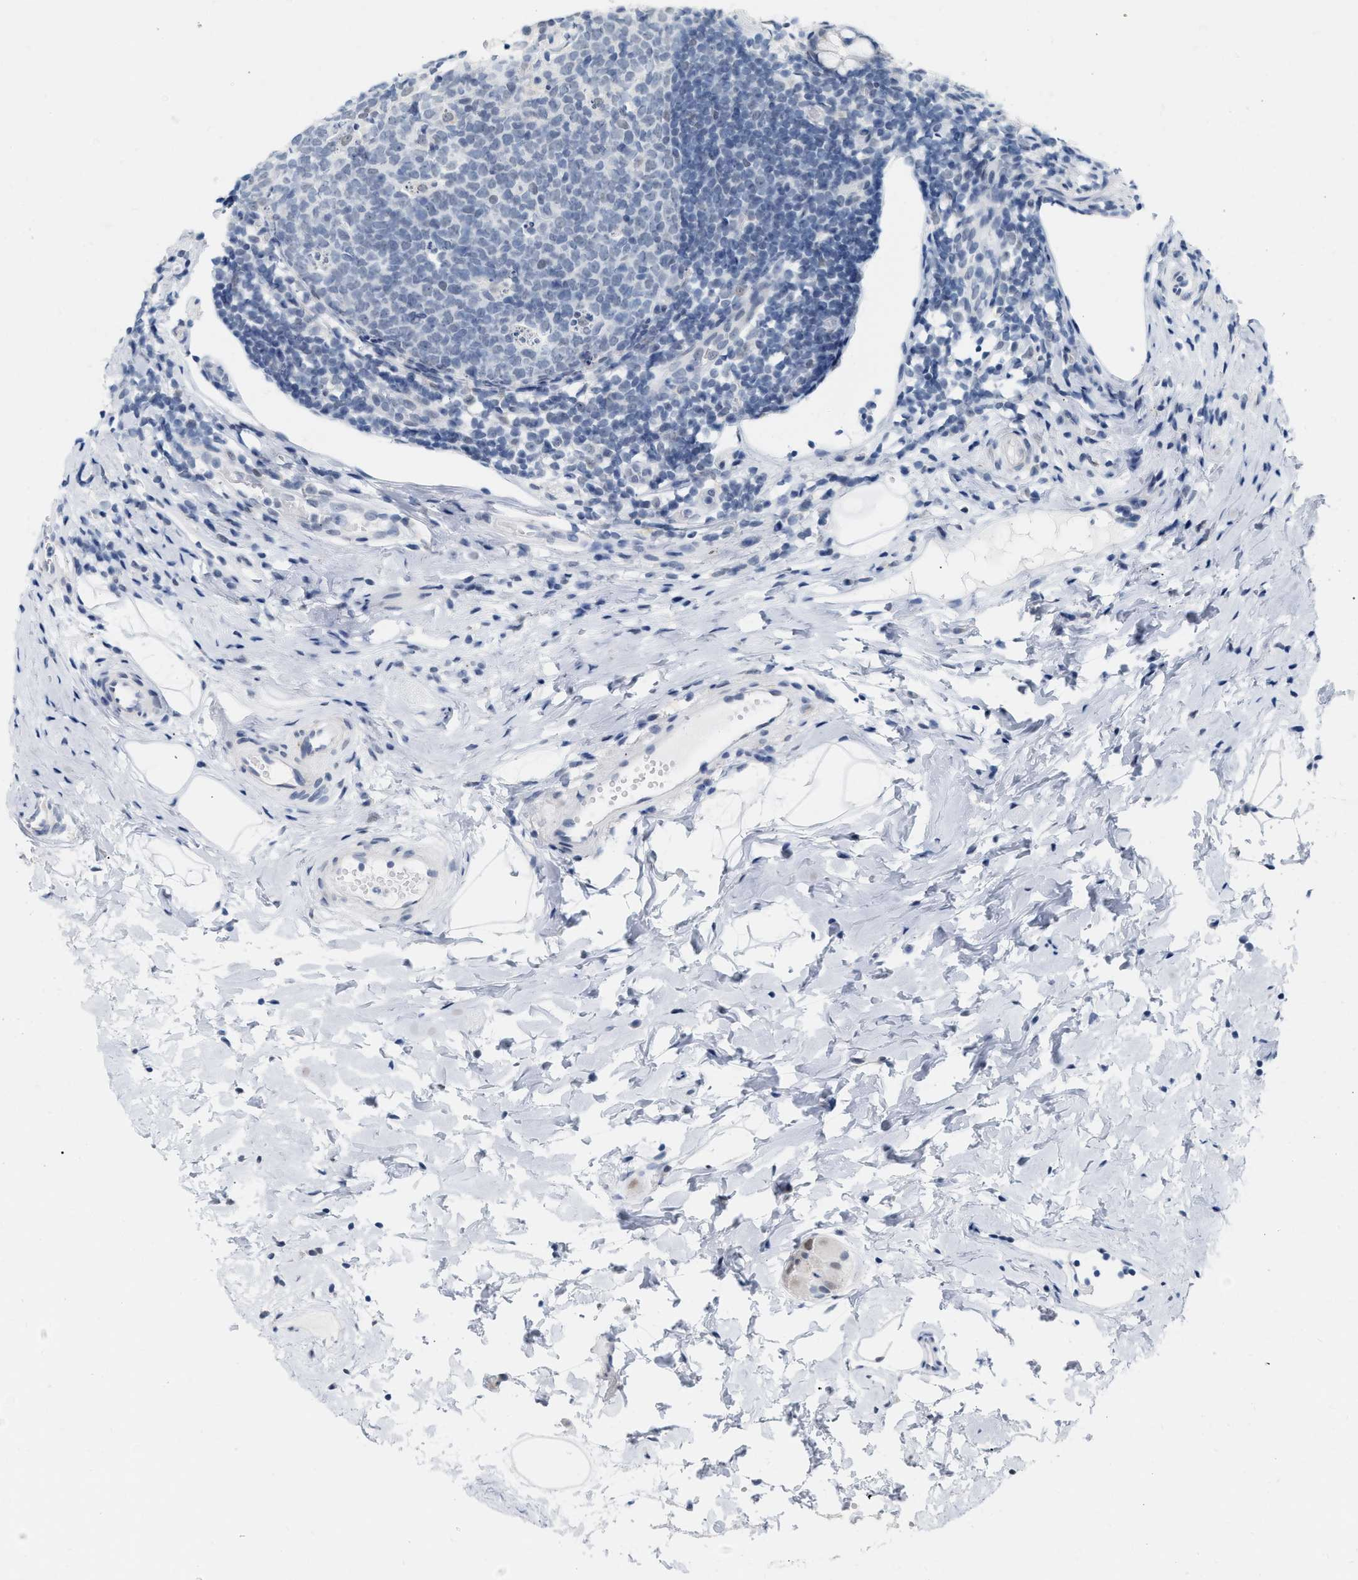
{"staining": {"intensity": "negative", "quantity": "none", "location": "none"}, "tissue": "appendix", "cell_type": "Glandular cells", "image_type": "normal", "snomed": [{"axis": "morphology", "description": "Normal tissue, NOS"}, {"axis": "topography", "description": "Appendix"}], "caption": "Immunohistochemistry (IHC) image of unremarkable appendix: appendix stained with DAB (3,3'-diaminobenzidine) shows no significant protein expression in glandular cells. (DAB IHC, high magnification).", "gene": "XIRP1", "patient": {"sex": "female", "age": 20}}